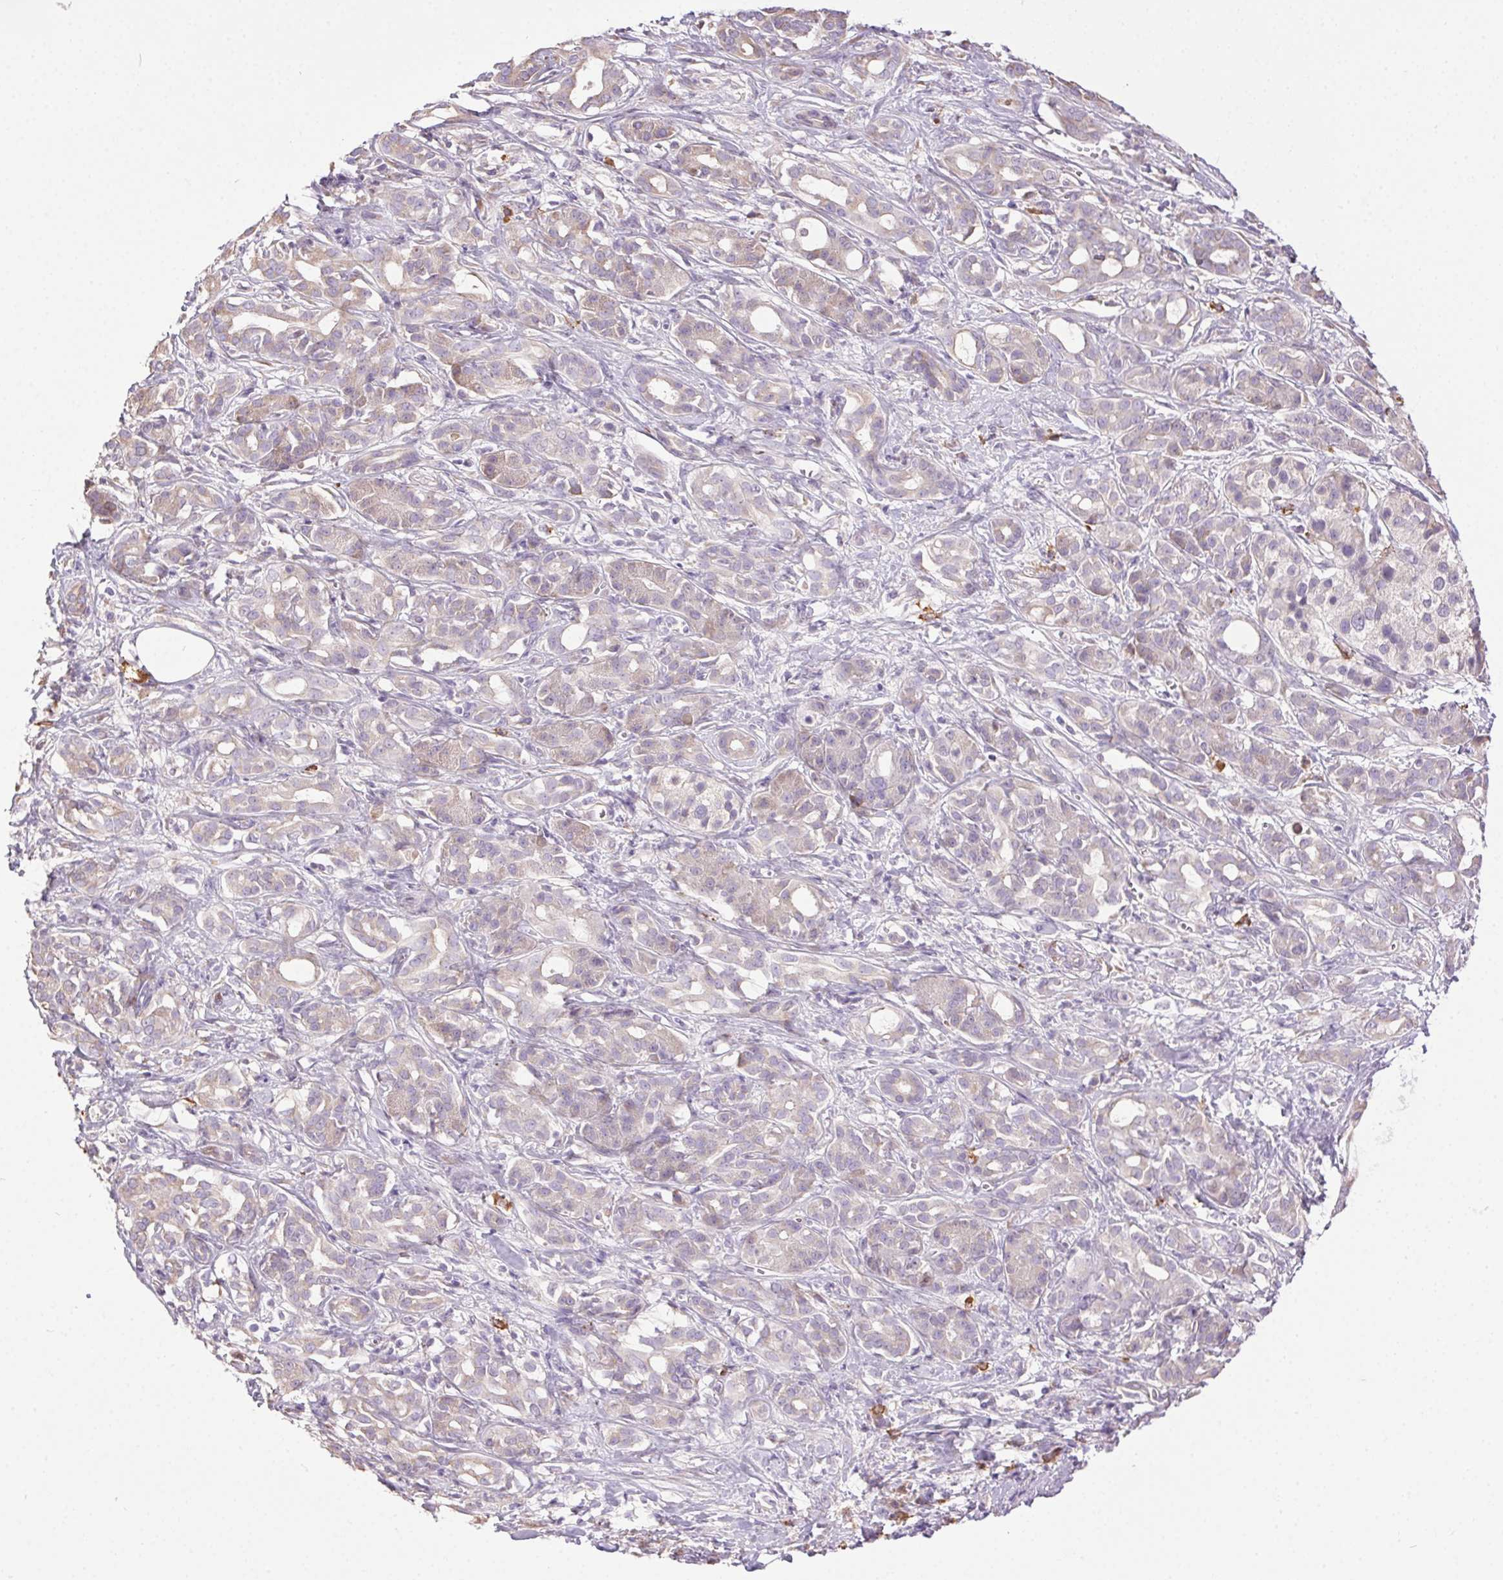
{"staining": {"intensity": "negative", "quantity": "none", "location": "none"}, "tissue": "pancreatic cancer", "cell_type": "Tumor cells", "image_type": "cancer", "snomed": [{"axis": "morphology", "description": "Adenocarcinoma, NOS"}, {"axis": "topography", "description": "Pancreas"}], "caption": "The photomicrograph shows no staining of tumor cells in pancreatic adenocarcinoma.", "gene": "SNX31", "patient": {"sex": "male", "age": 61}}